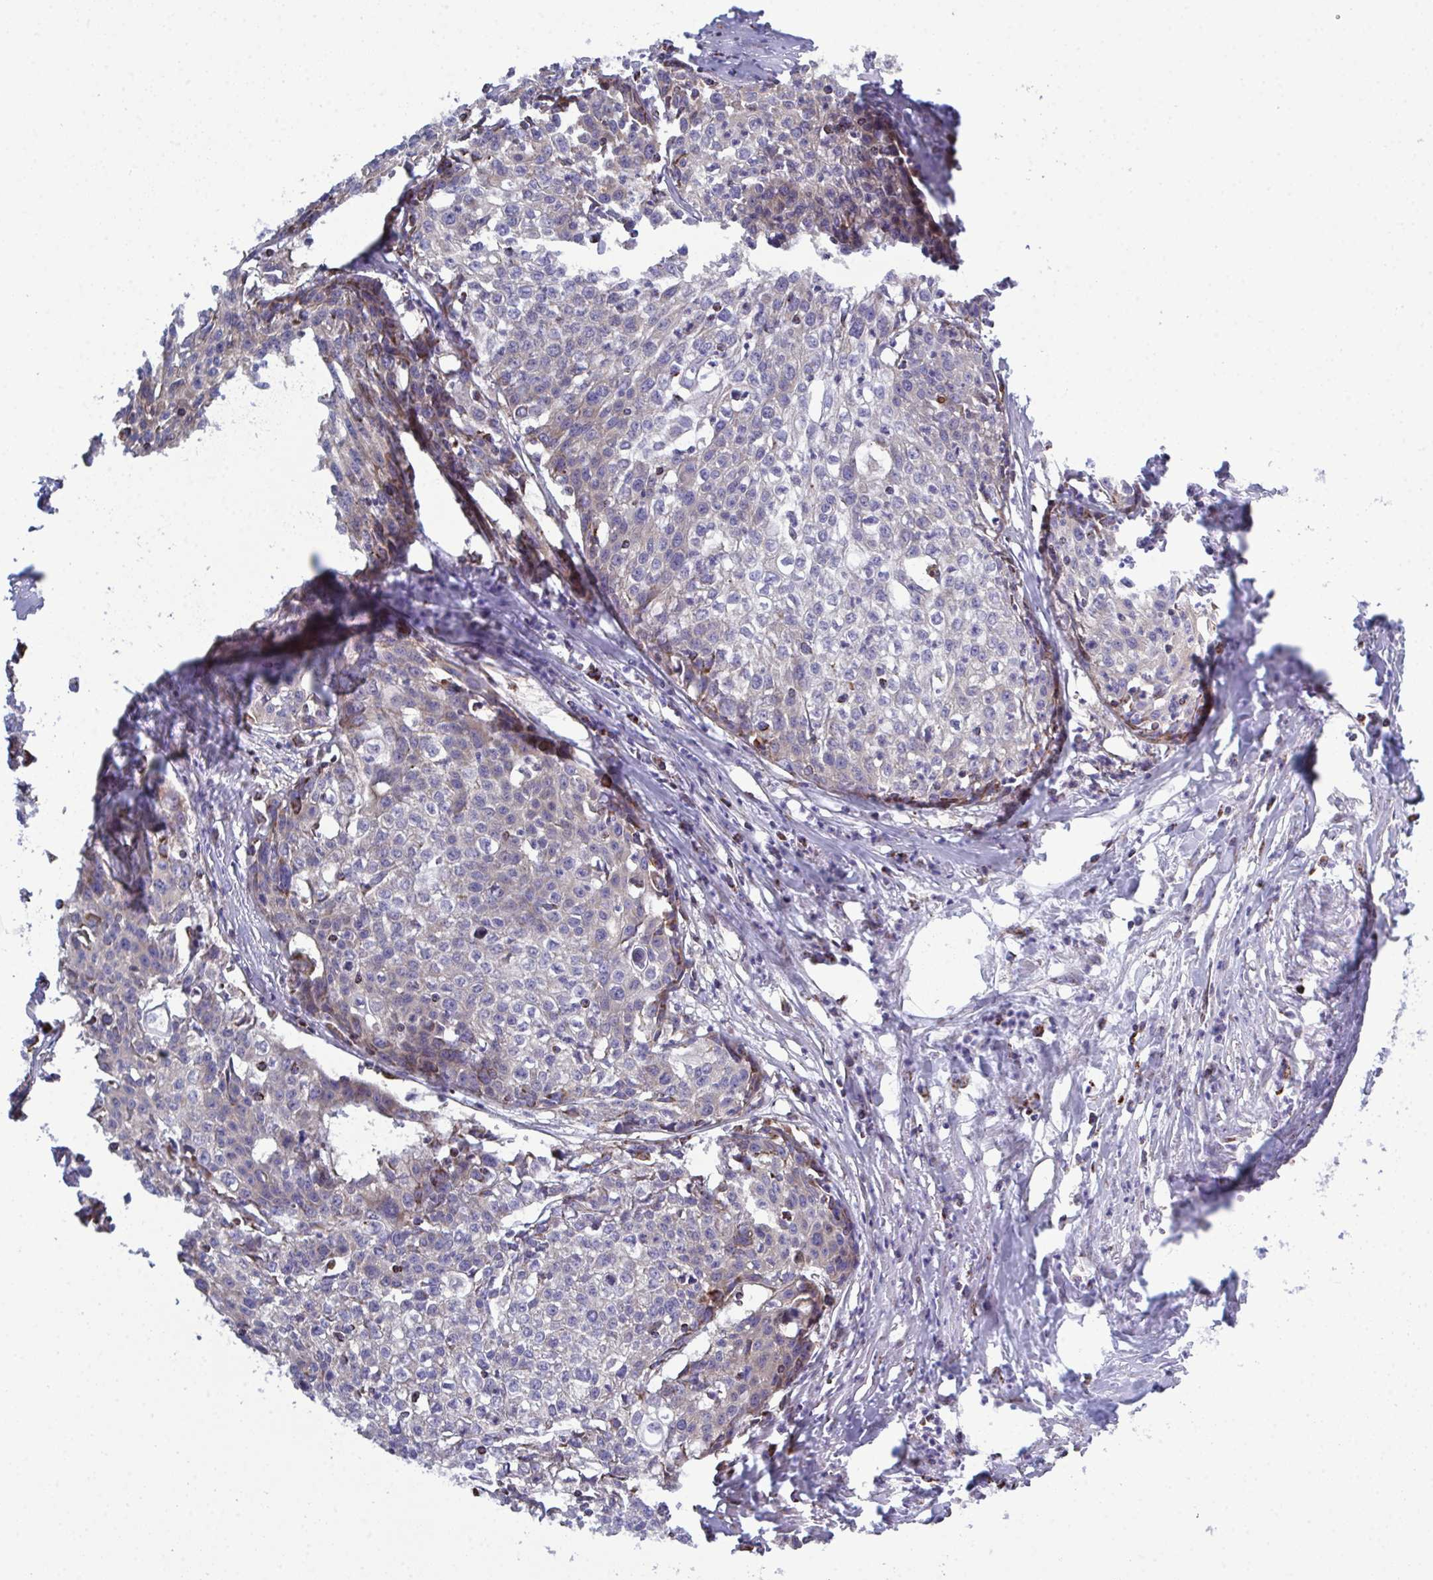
{"staining": {"intensity": "weak", "quantity": "<25%", "location": "cytoplasmic/membranous"}, "tissue": "cervical cancer", "cell_type": "Tumor cells", "image_type": "cancer", "snomed": [{"axis": "morphology", "description": "Squamous cell carcinoma, NOS"}, {"axis": "topography", "description": "Cervix"}], "caption": "The image shows no significant expression in tumor cells of cervical cancer (squamous cell carcinoma).", "gene": "CSDE1", "patient": {"sex": "female", "age": 39}}